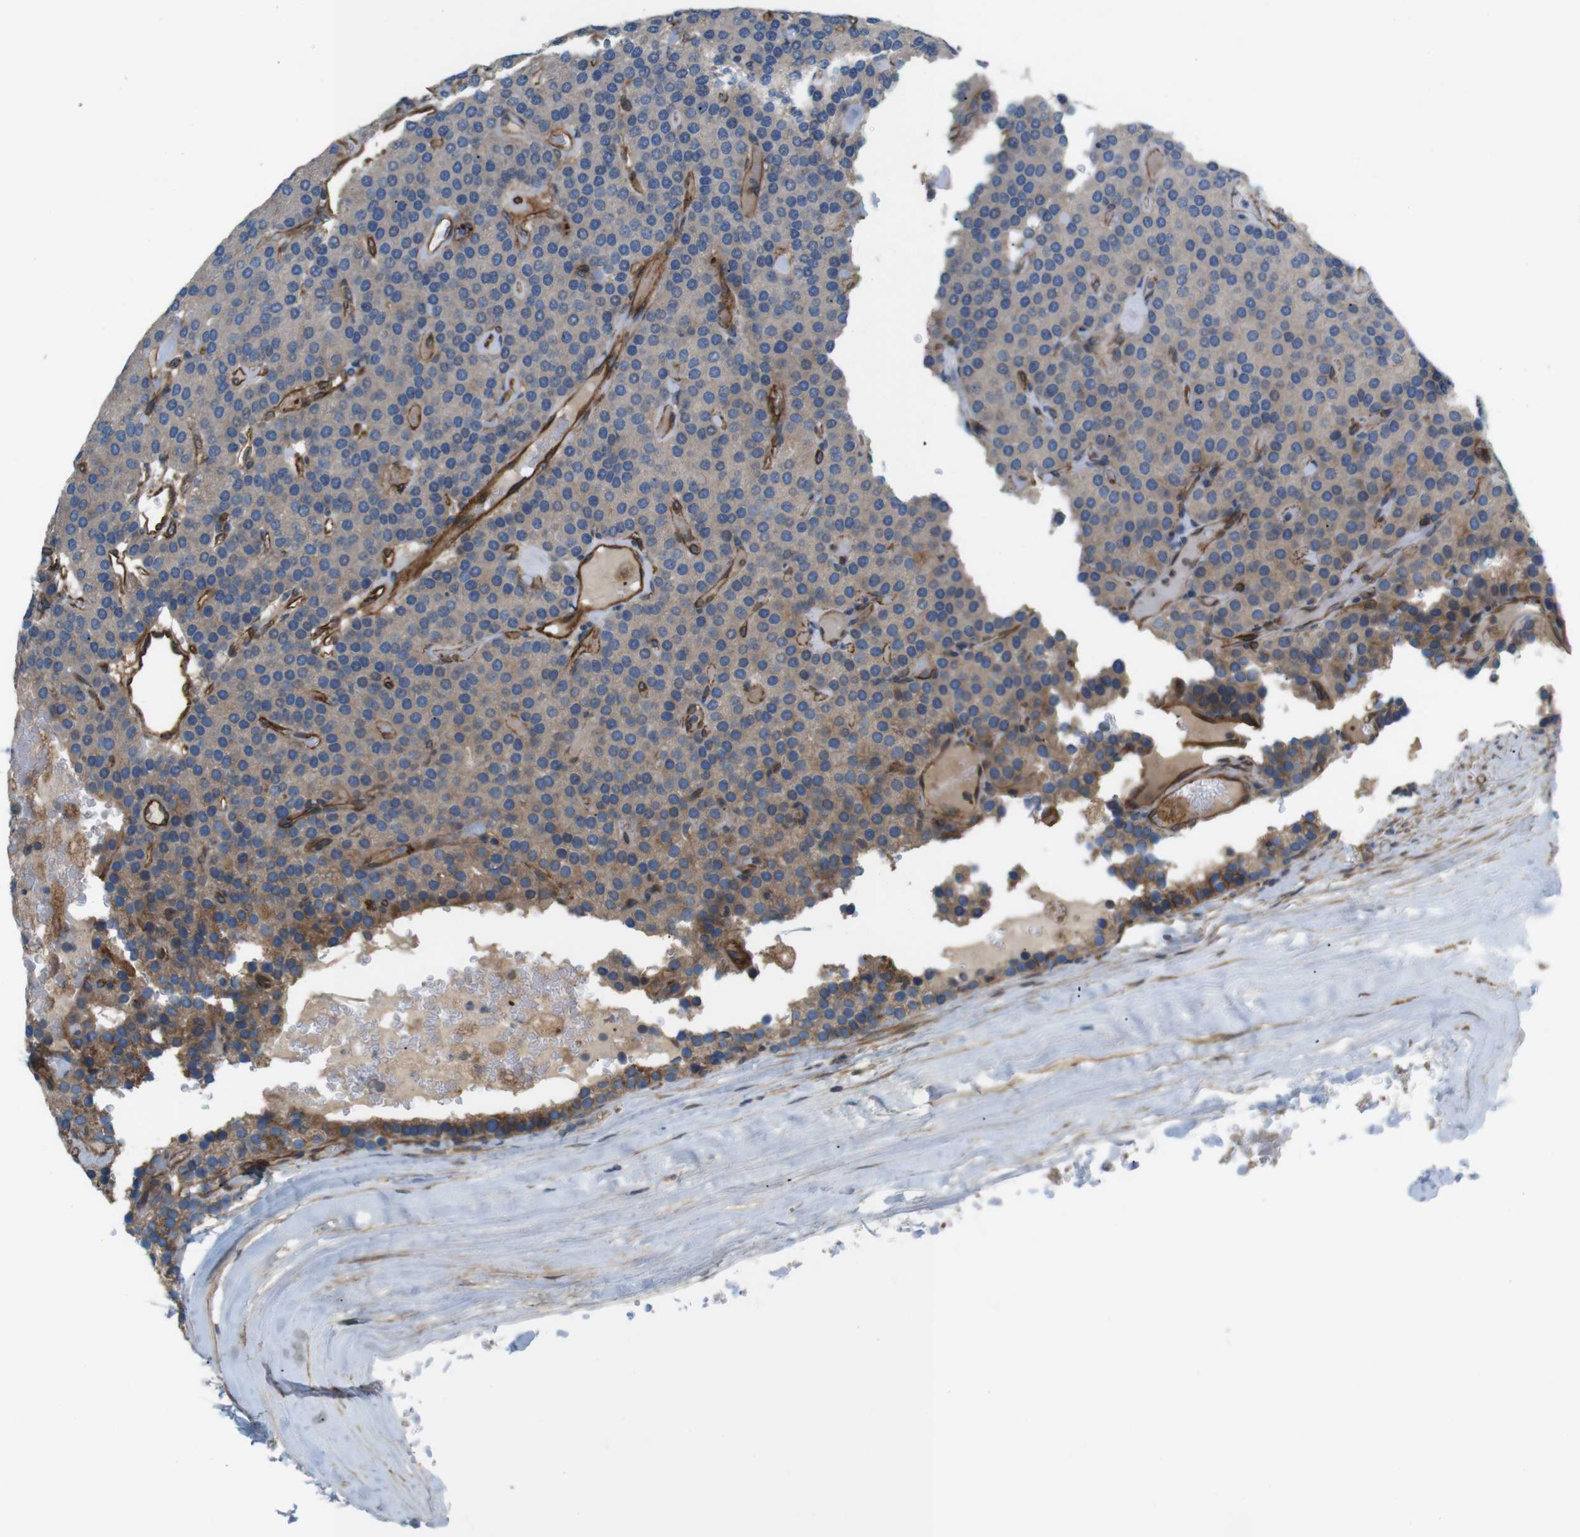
{"staining": {"intensity": "moderate", "quantity": ">75%", "location": "cytoplasmic/membranous"}, "tissue": "parathyroid gland", "cell_type": "Glandular cells", "image_type": "normal", "snomed": [{"axis": "morphology", "description": "Normal tissue, NOS"}, {"axis": "morphology", "description": "Adenoma, NOS"}, {"axis": "topography", "description": "Parathyroid gland"}], "caption": "High-power microscopy captured an immunohistochemistry micrograph of unremarkable parathyroid gland, revealing moderate cytoplasmic/membranous positivity in about >75% of glandular cells.", "gene": "BVES", "patient": {"sex": "female", "age": 86}}